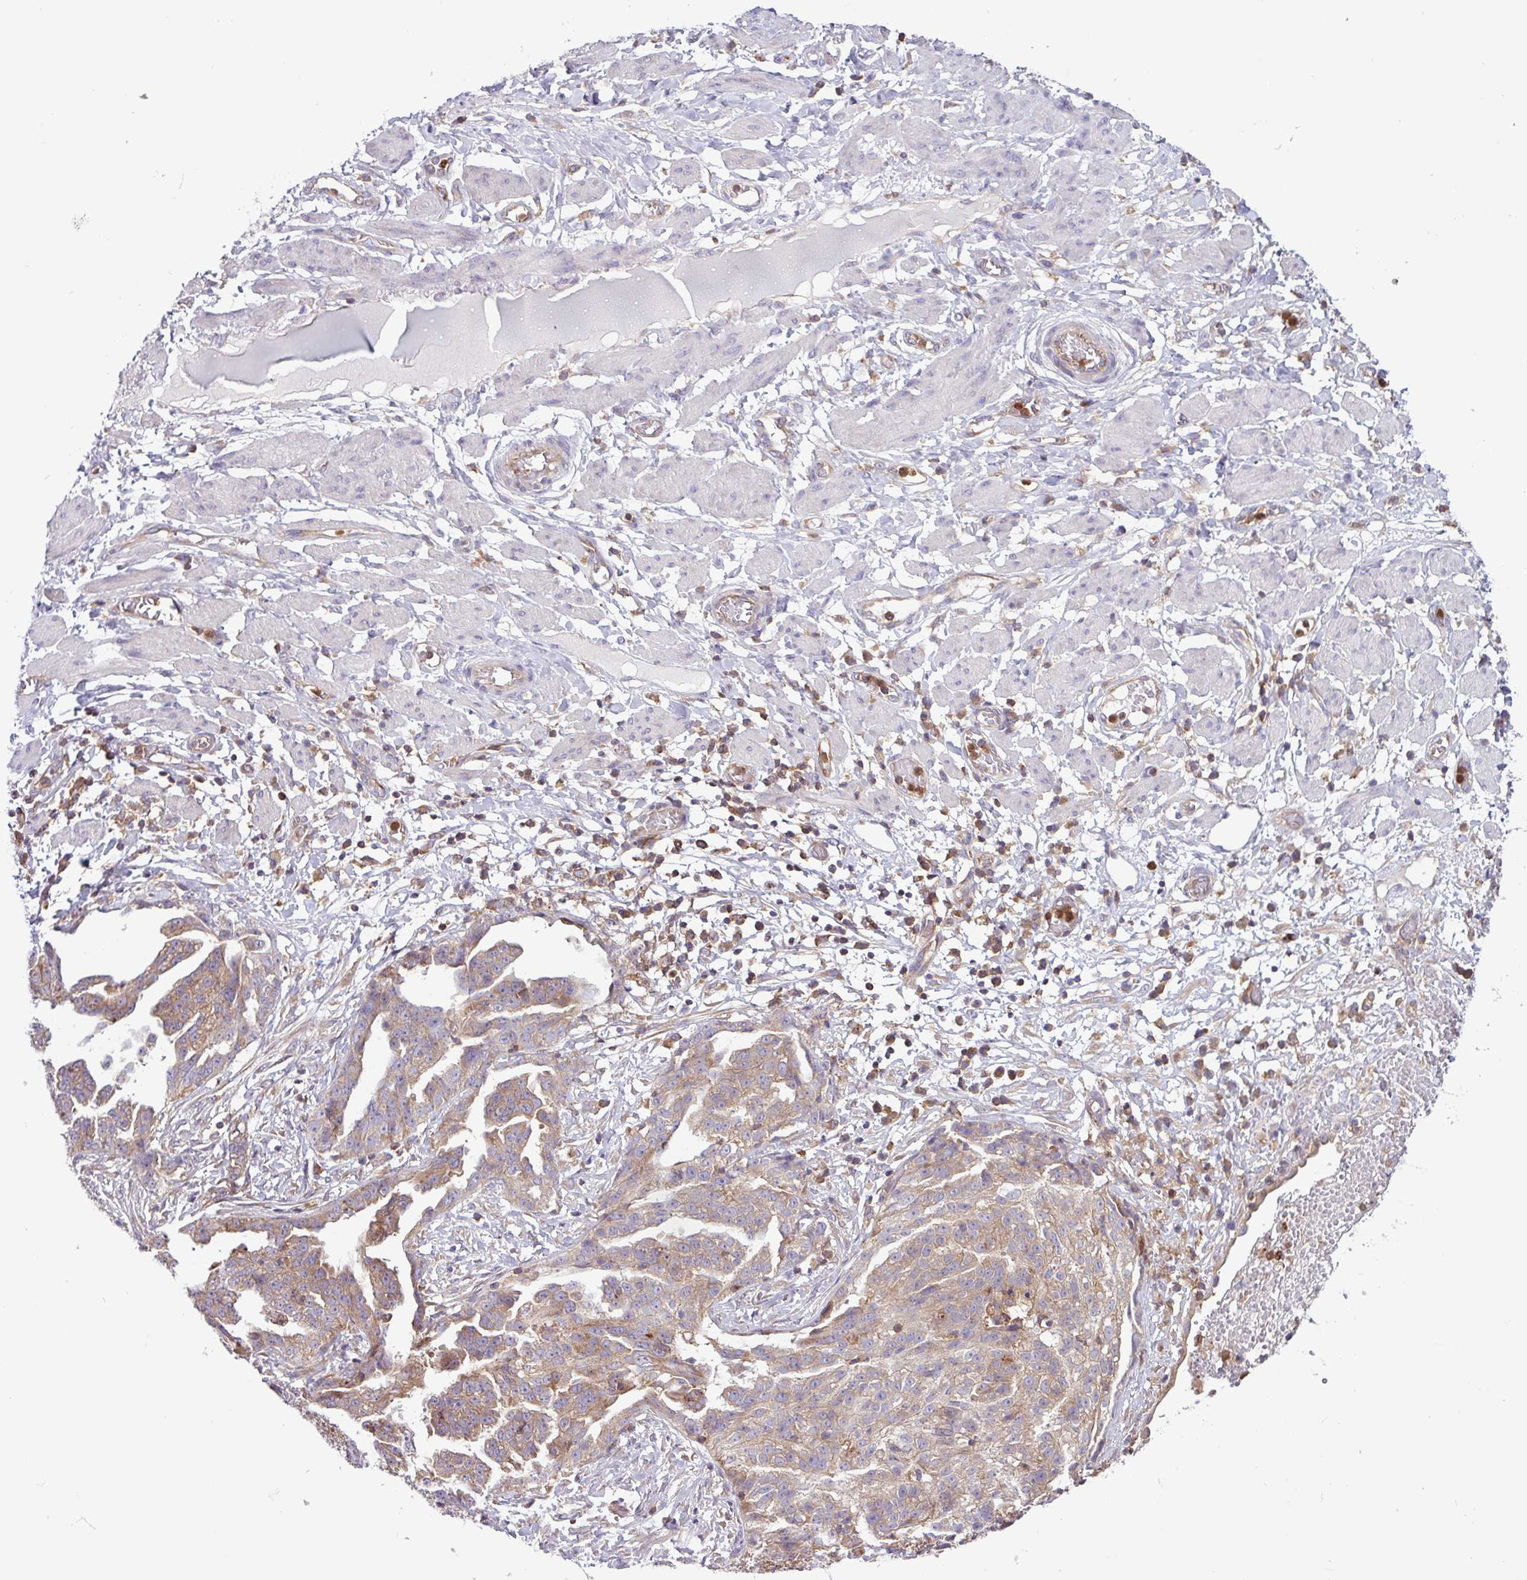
{"staining": {"intensity": "weak", "quantity": ">75%", "location": "cytoplasmic/membranous"}, "tissue": "ovarian cancer", "cell_type": "Tumor cells", "image_type": "cancer", "snomed": [{"axis": "morphology", "description": "Cystadenocarcinoma, serous, NOS"}, {"axis": "topography", "description": "Ovary"}], "caption": "A brown stain shows weak cytoplasmic/membranous staining of a protein in ovarian cancer (serous cystadenocarcinoma) tumor cells. Using DAB (brown) and hematoxylin (blue) stains, captured at high magnification using brightfield microscopy.", "gene": "ACTR3", "patient": {"sex": "female", "age": 58}}